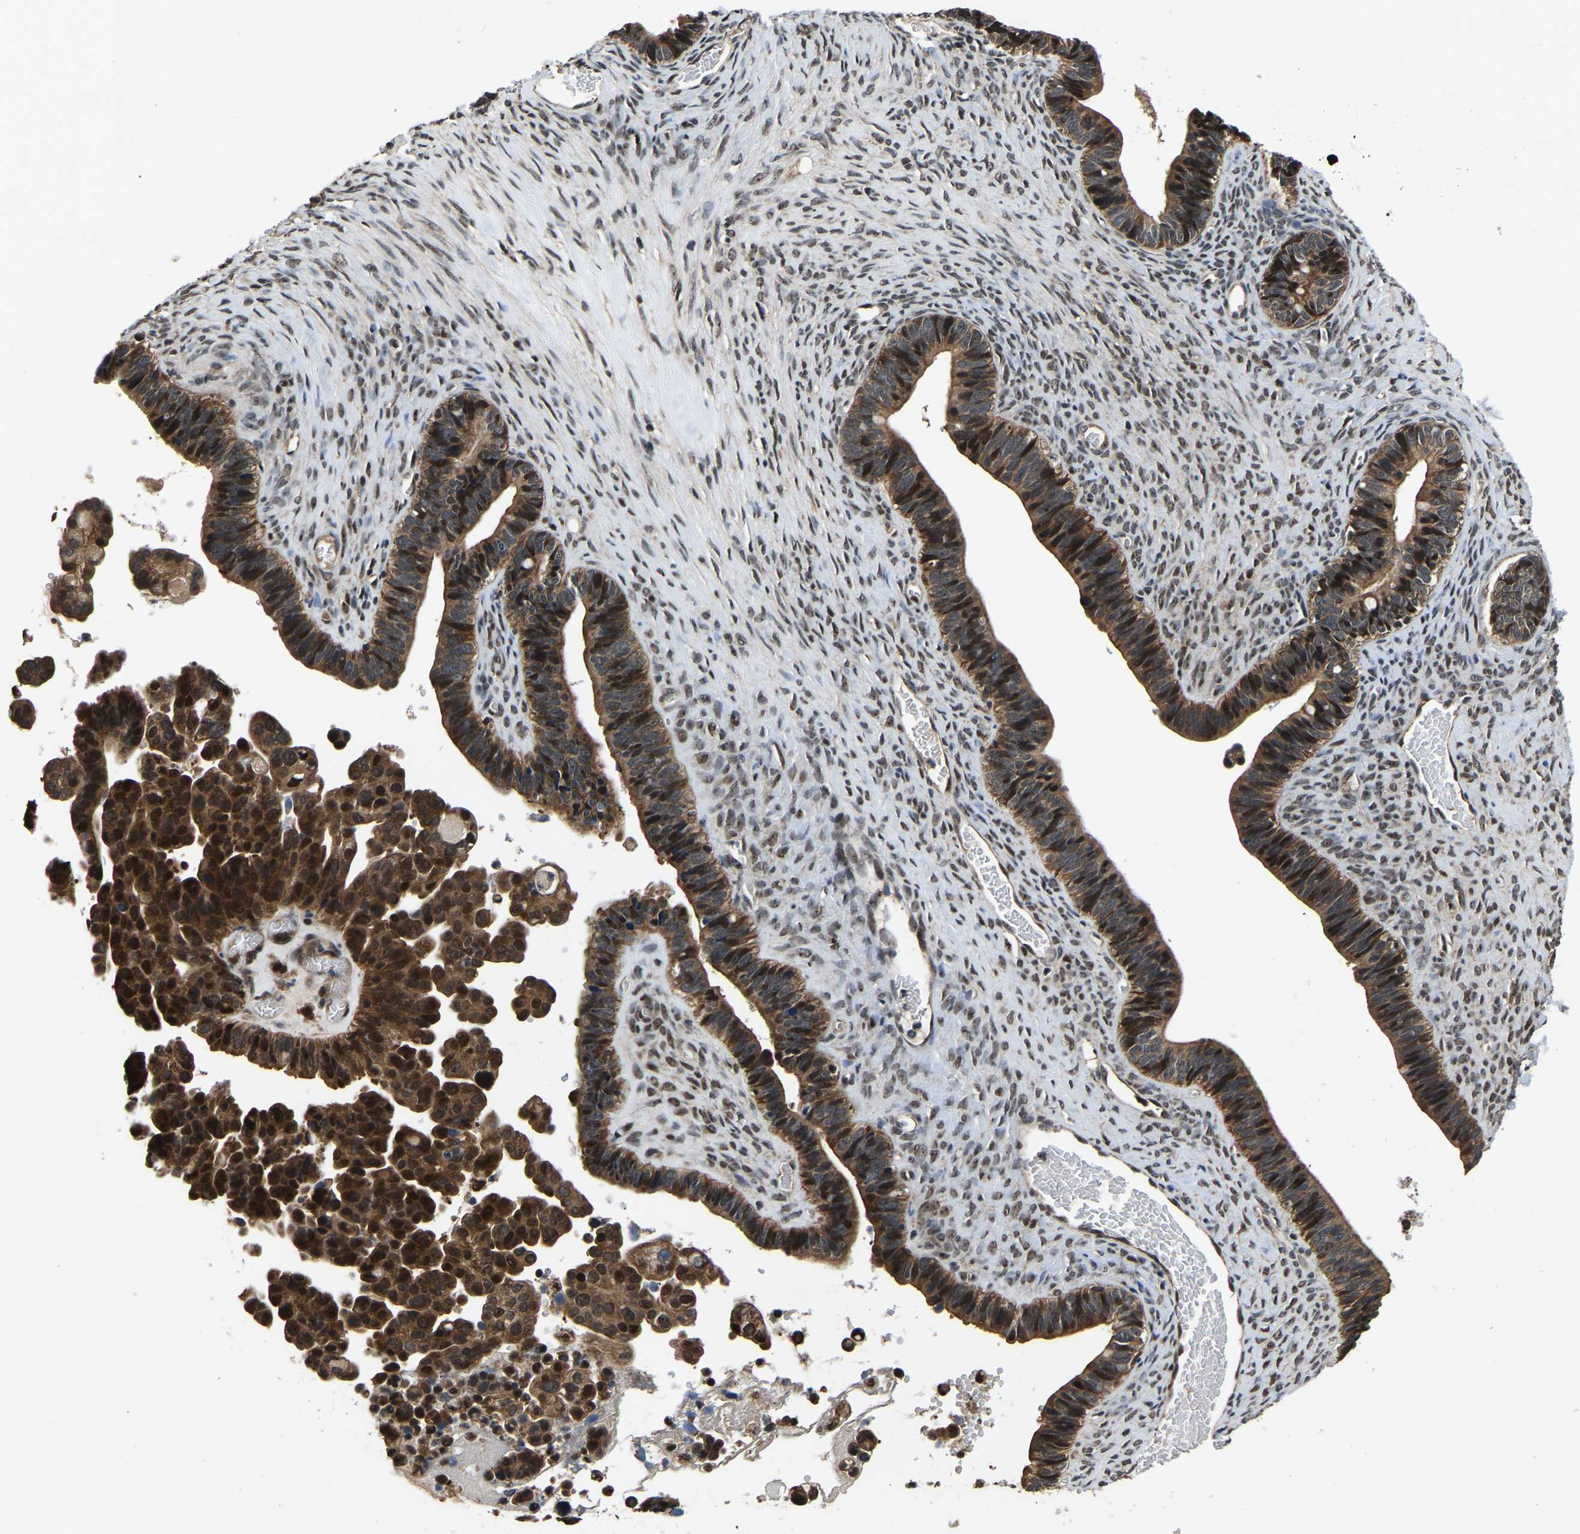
{"staining": {"intensity": "moderate", "quantity": ">75%", "location": "cytoplasmic/membranous,nuclear"}, "tissue": "ovarian cancer", "cell_type": "Tumor cells", "image_type": "cancer", "snomed": [{"axis": "morphology", "description": "Cystadenocarcinoma, serous, NOS"}, {"axis": "topography", "description": "Ovary"}], "caption": "Brown immunohistochemical staining in human ovarian cancer demonstrates moderate cytoplasmic/membranous and nuclear staining in approximately >75% of tumor cells. The staining is performed using DAB (3,3'-diaminobenzidine) brown chromogen to label protein expression. The nuclei are counter-stained blue using hematoxylin.", "gene": "CIAO1", "patient": {"sex": "female", "age": 56}}